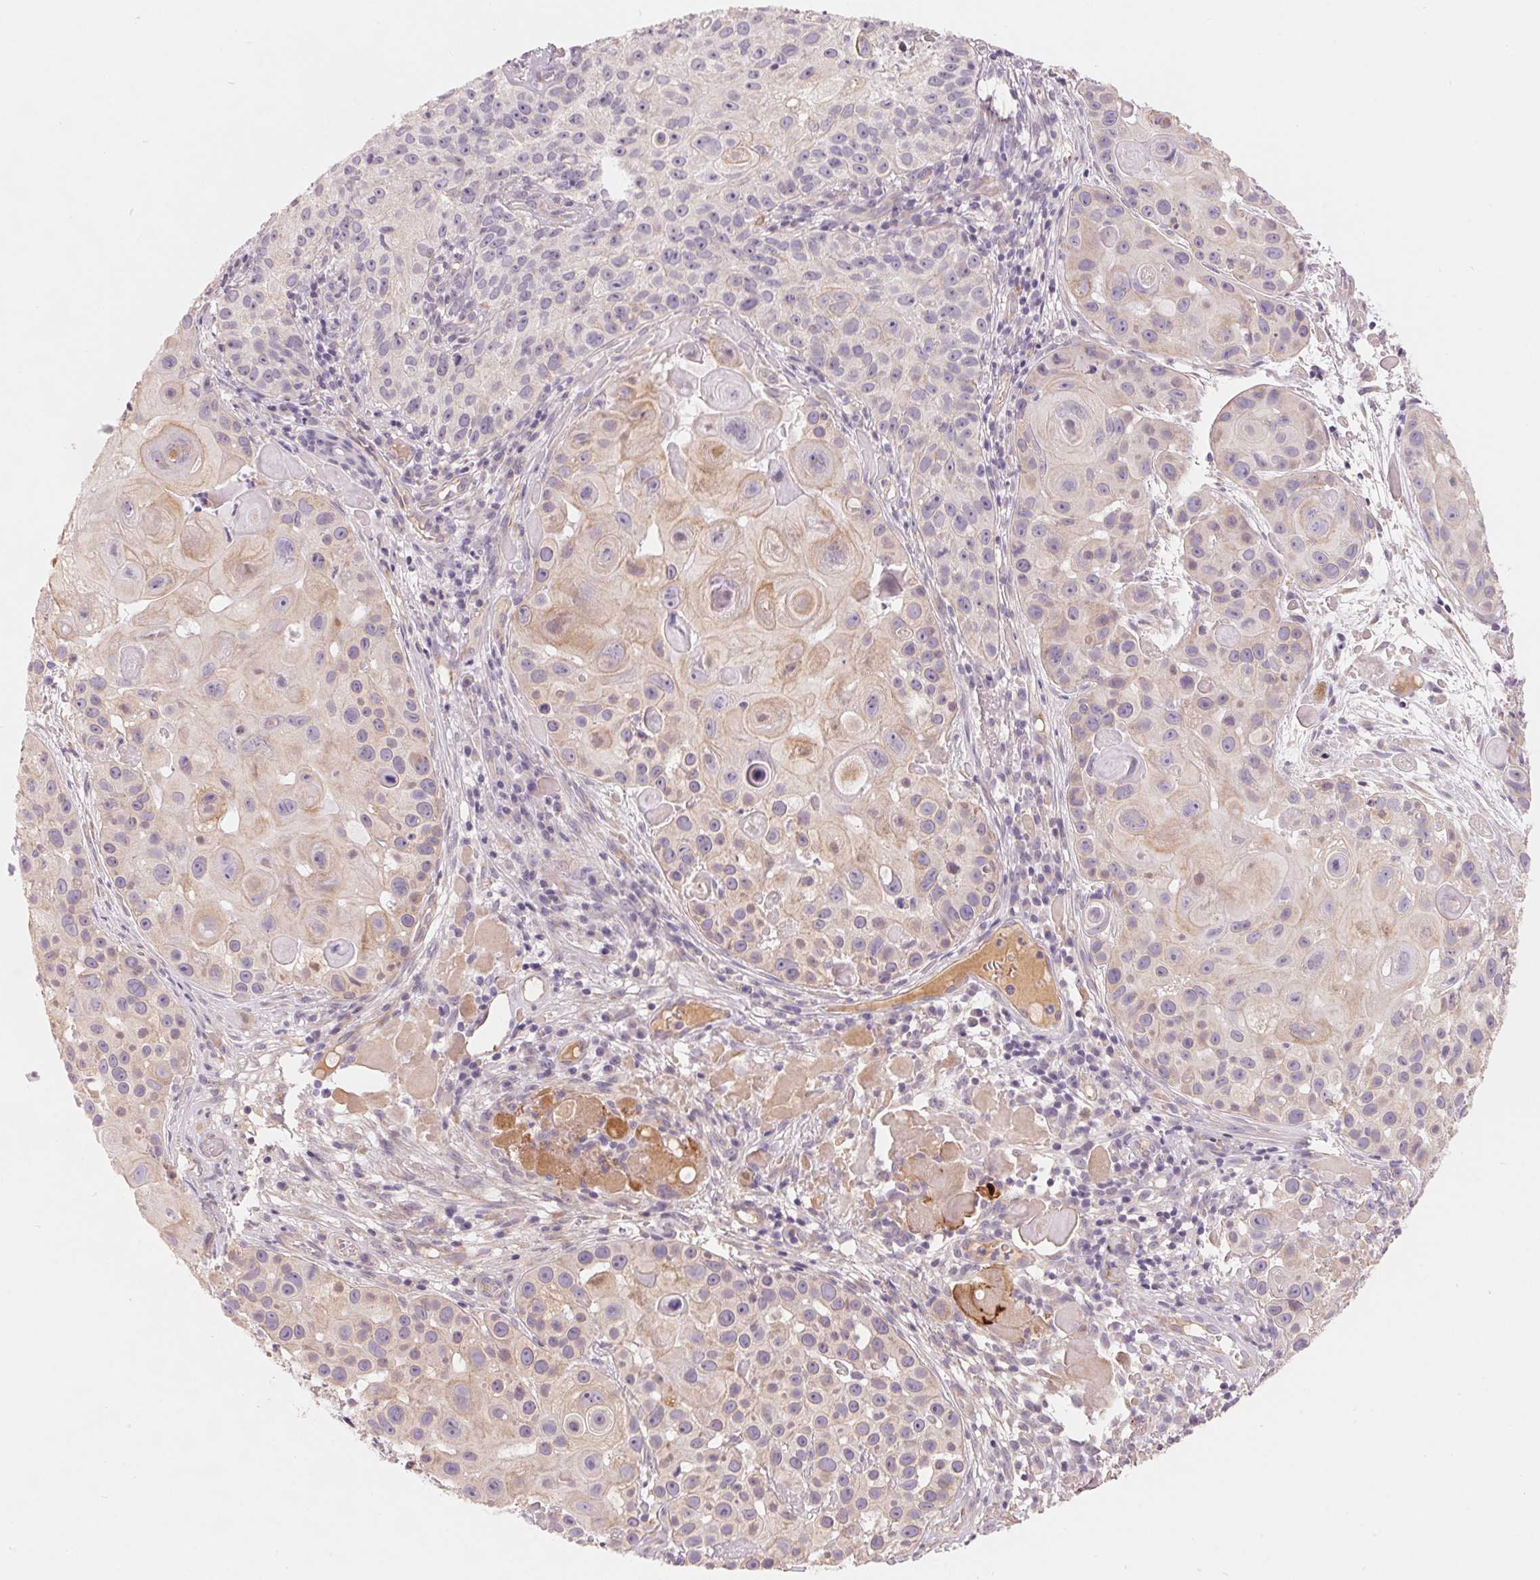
{"staining": {"intensity": "weak", "quantity": "<25%", "location": "cytoplasmic/membranous"}, "tissue": "skin cancer", "cell_type": "Tumor cells", "image_type": "cancer", "snomed": [{"axis": "morphology", "description": "Squamous cell carcinoma, NOS"}, {"axis": "topography", "description": "Skin"}], "caption": "This is an IHC histopathology image of human skin cancer (squamous cell carcinoma). There is no staining in tumor cells.", "gene": "CFHR2", "patient": {"sex": "male", "age": 92}}